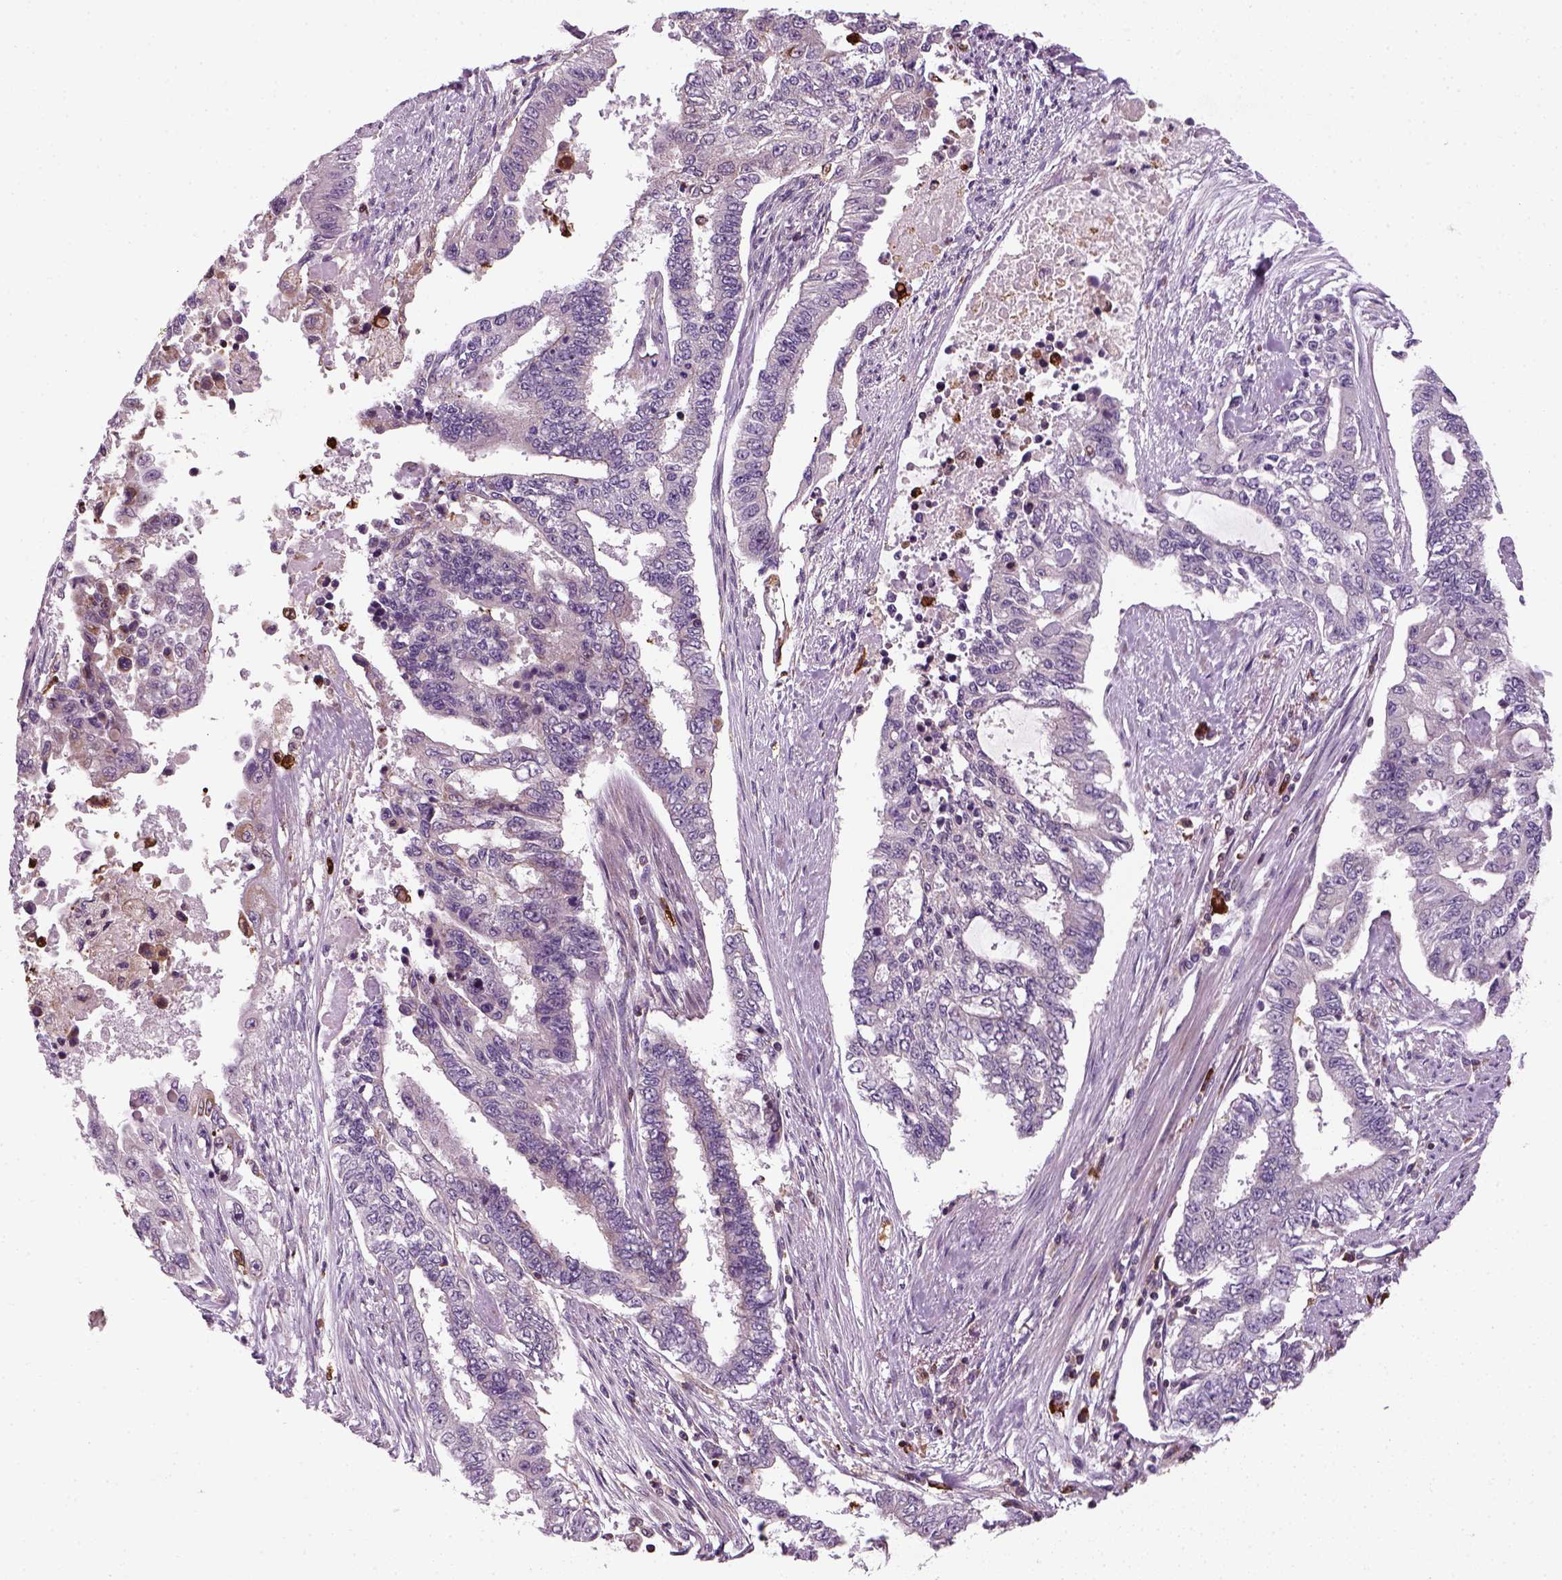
{"staining": {"intensity": "negative", "quantity": "none", "location": "none"}, "tissue": "endometrial cancer", "cell_type": "Tumor cells", "image_type": "cancer", "snomed": [{"axis": "morphology", "description": "Adenocarcinoma, NOS"}, {"axis": "topography", "description": "Uterus"}], "caption": "High power microscopy image of an immunohistochemistry (IHC) histopathology image of endometrial cancer, revealing no significant staining in tumor cells.", "gene": "NUDT16L1", "patient": {"sex": "female", "age": 59}}